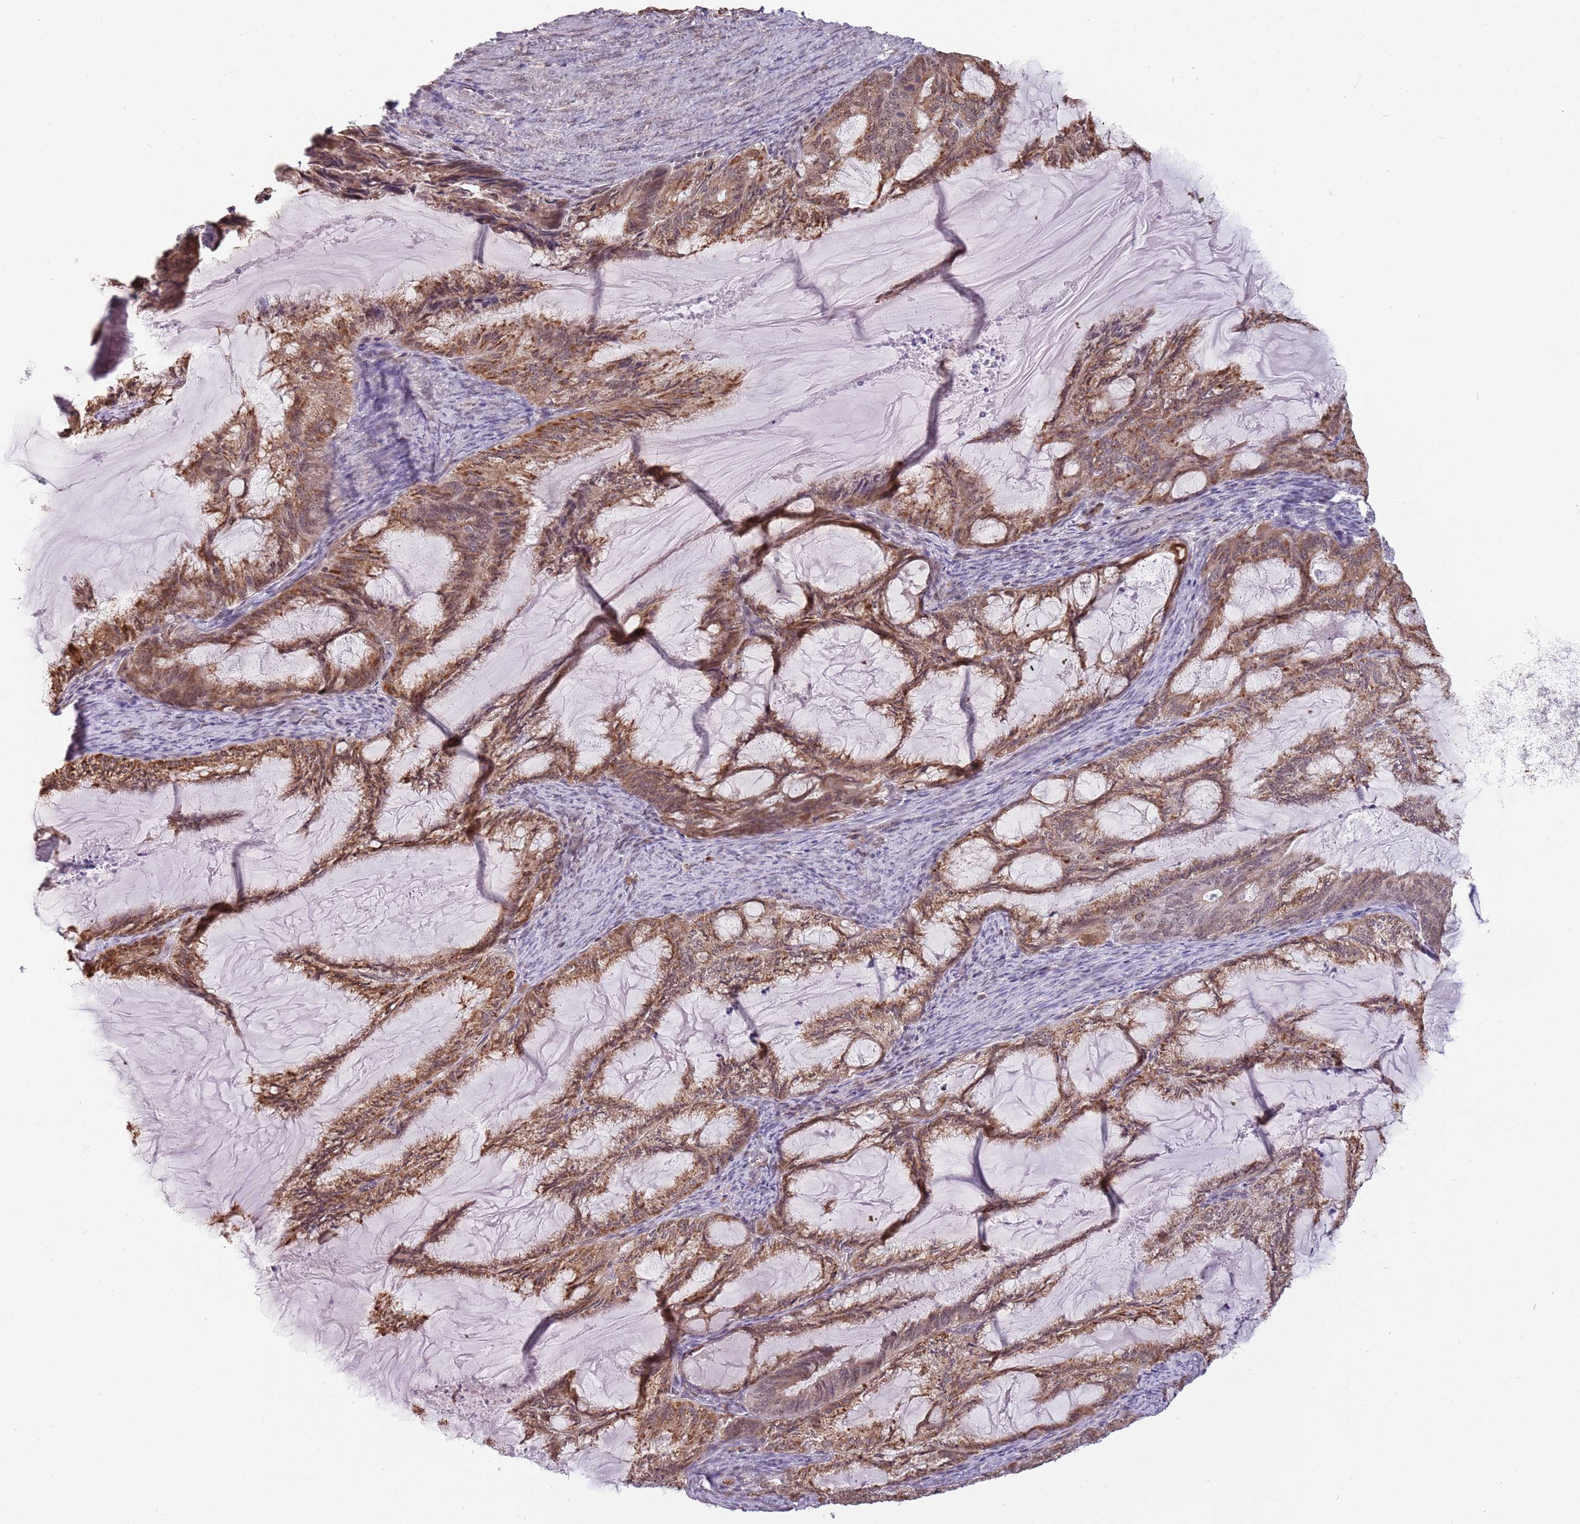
{"staining": {"intensity": "moderate", "quantity": ">75%", "location": "cytoplasmic/membranous,nuclear"}, "tissue": "endometrial cancer", "cell_type": "Tumor cells", "image_type": "cancer", "snomed": [{"axis": "morphology", "description": "Adenocarcinoma, NOS"}, {"axis": "topography", "description": "Endometrium"}], "caption": "Adenocarcinoma (endometrial) stained with a protein marker displays moderate staining in tumor cells.", "gene": "BARD1", "patient": {"sex": "female", "age": 86}}